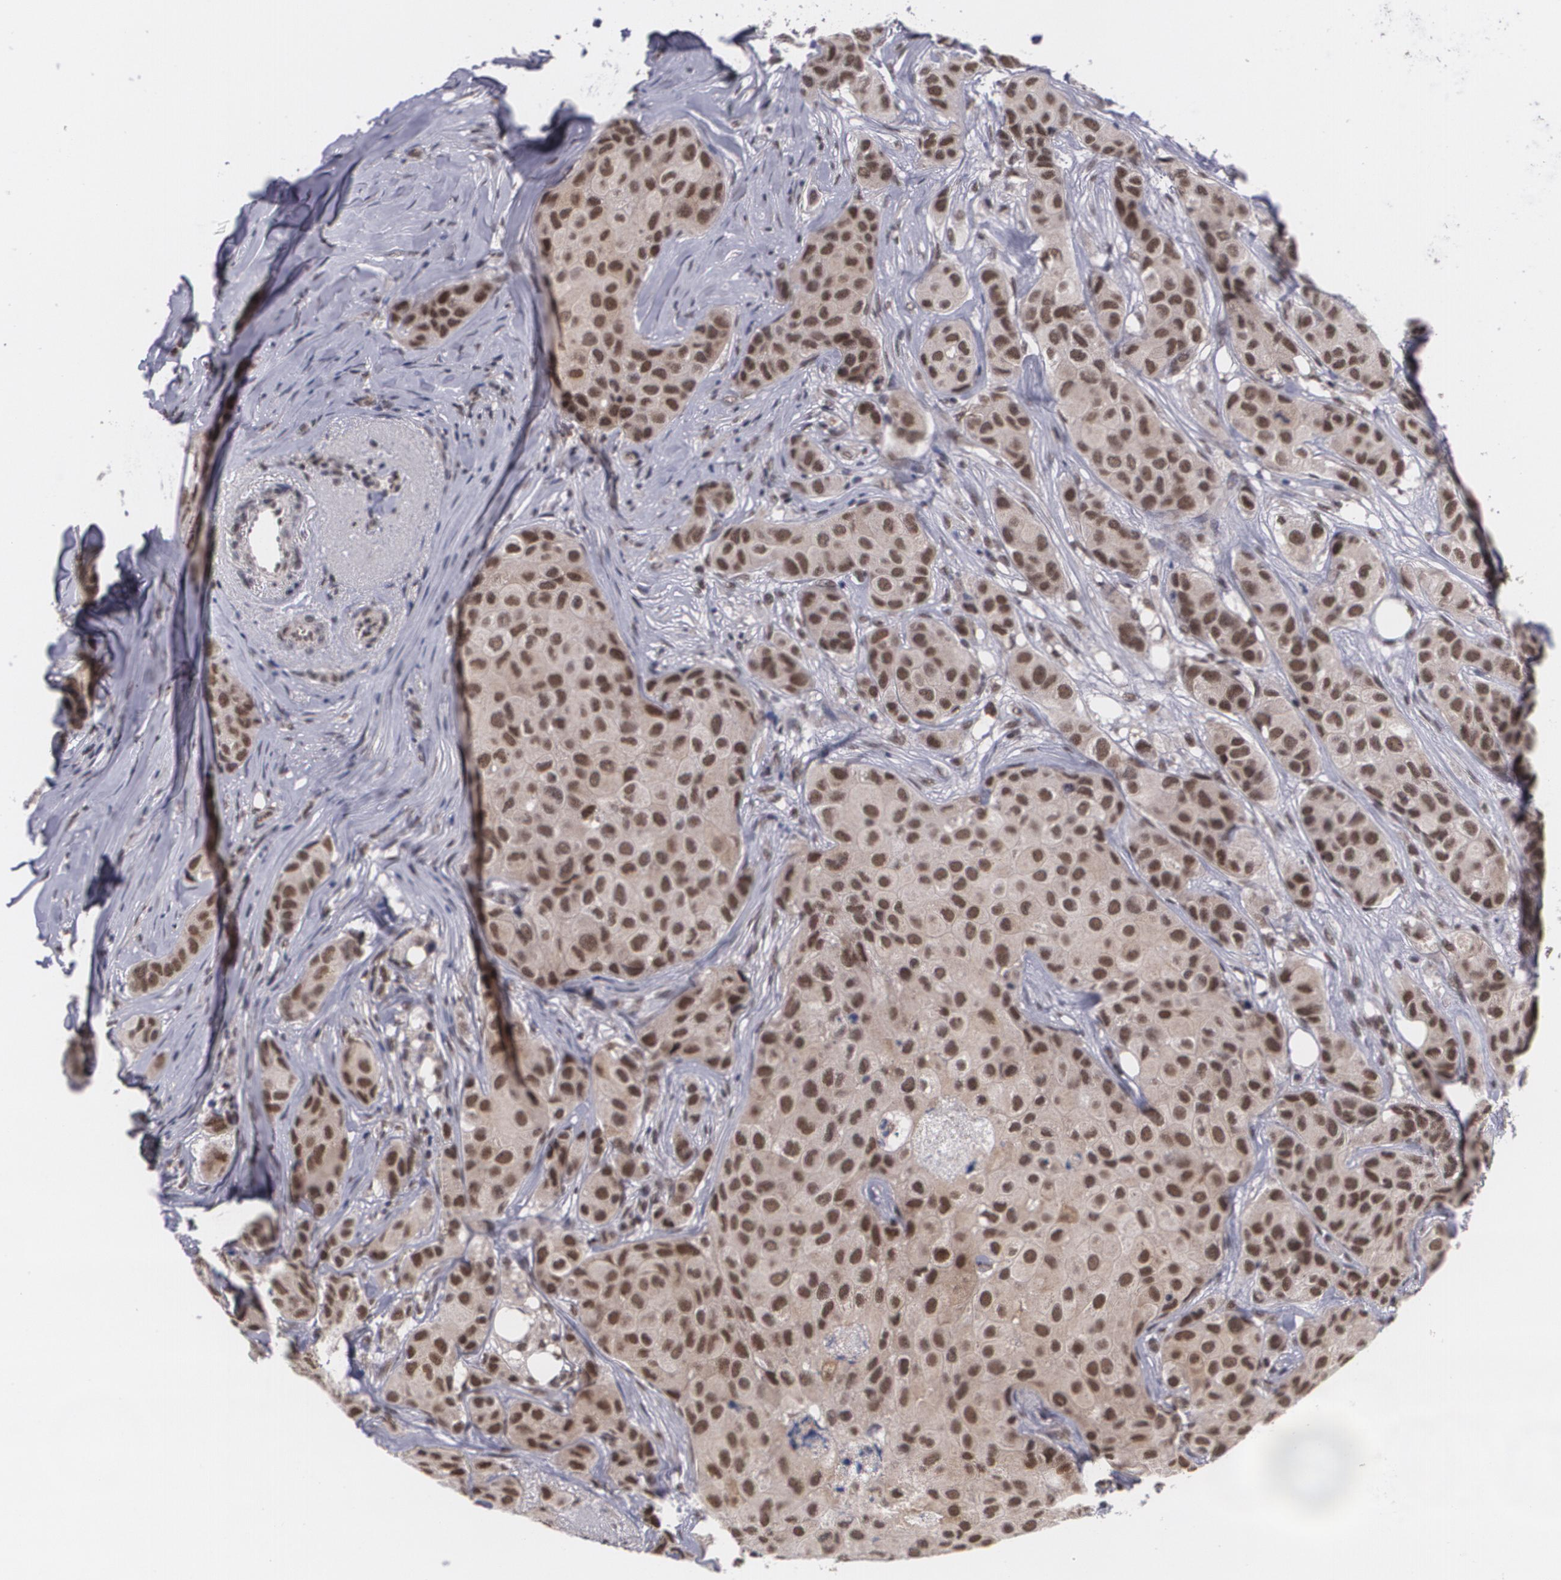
{"staining": {"intensity": "moderate", "quantity": ">75%", "location": "nuclear"}, "tissue": "breast cancer", "cell_type": "Tumor cells", "image_type": "cancer", "snomed": [{"axis": "morphology", "description": "Duct carcinoma"}, {"axis": "topography", "description": "Breast"}], "caption": "Protein expression analysis of human breast cancer (intraductal carcinoma) reveals moderate nuclear expression in about >75% of tumor cells. (Brightfield microscopy of DAB IHC at high magnification).", "gene": "ALX1", "patient": {"sex": "female", "age": 68}}